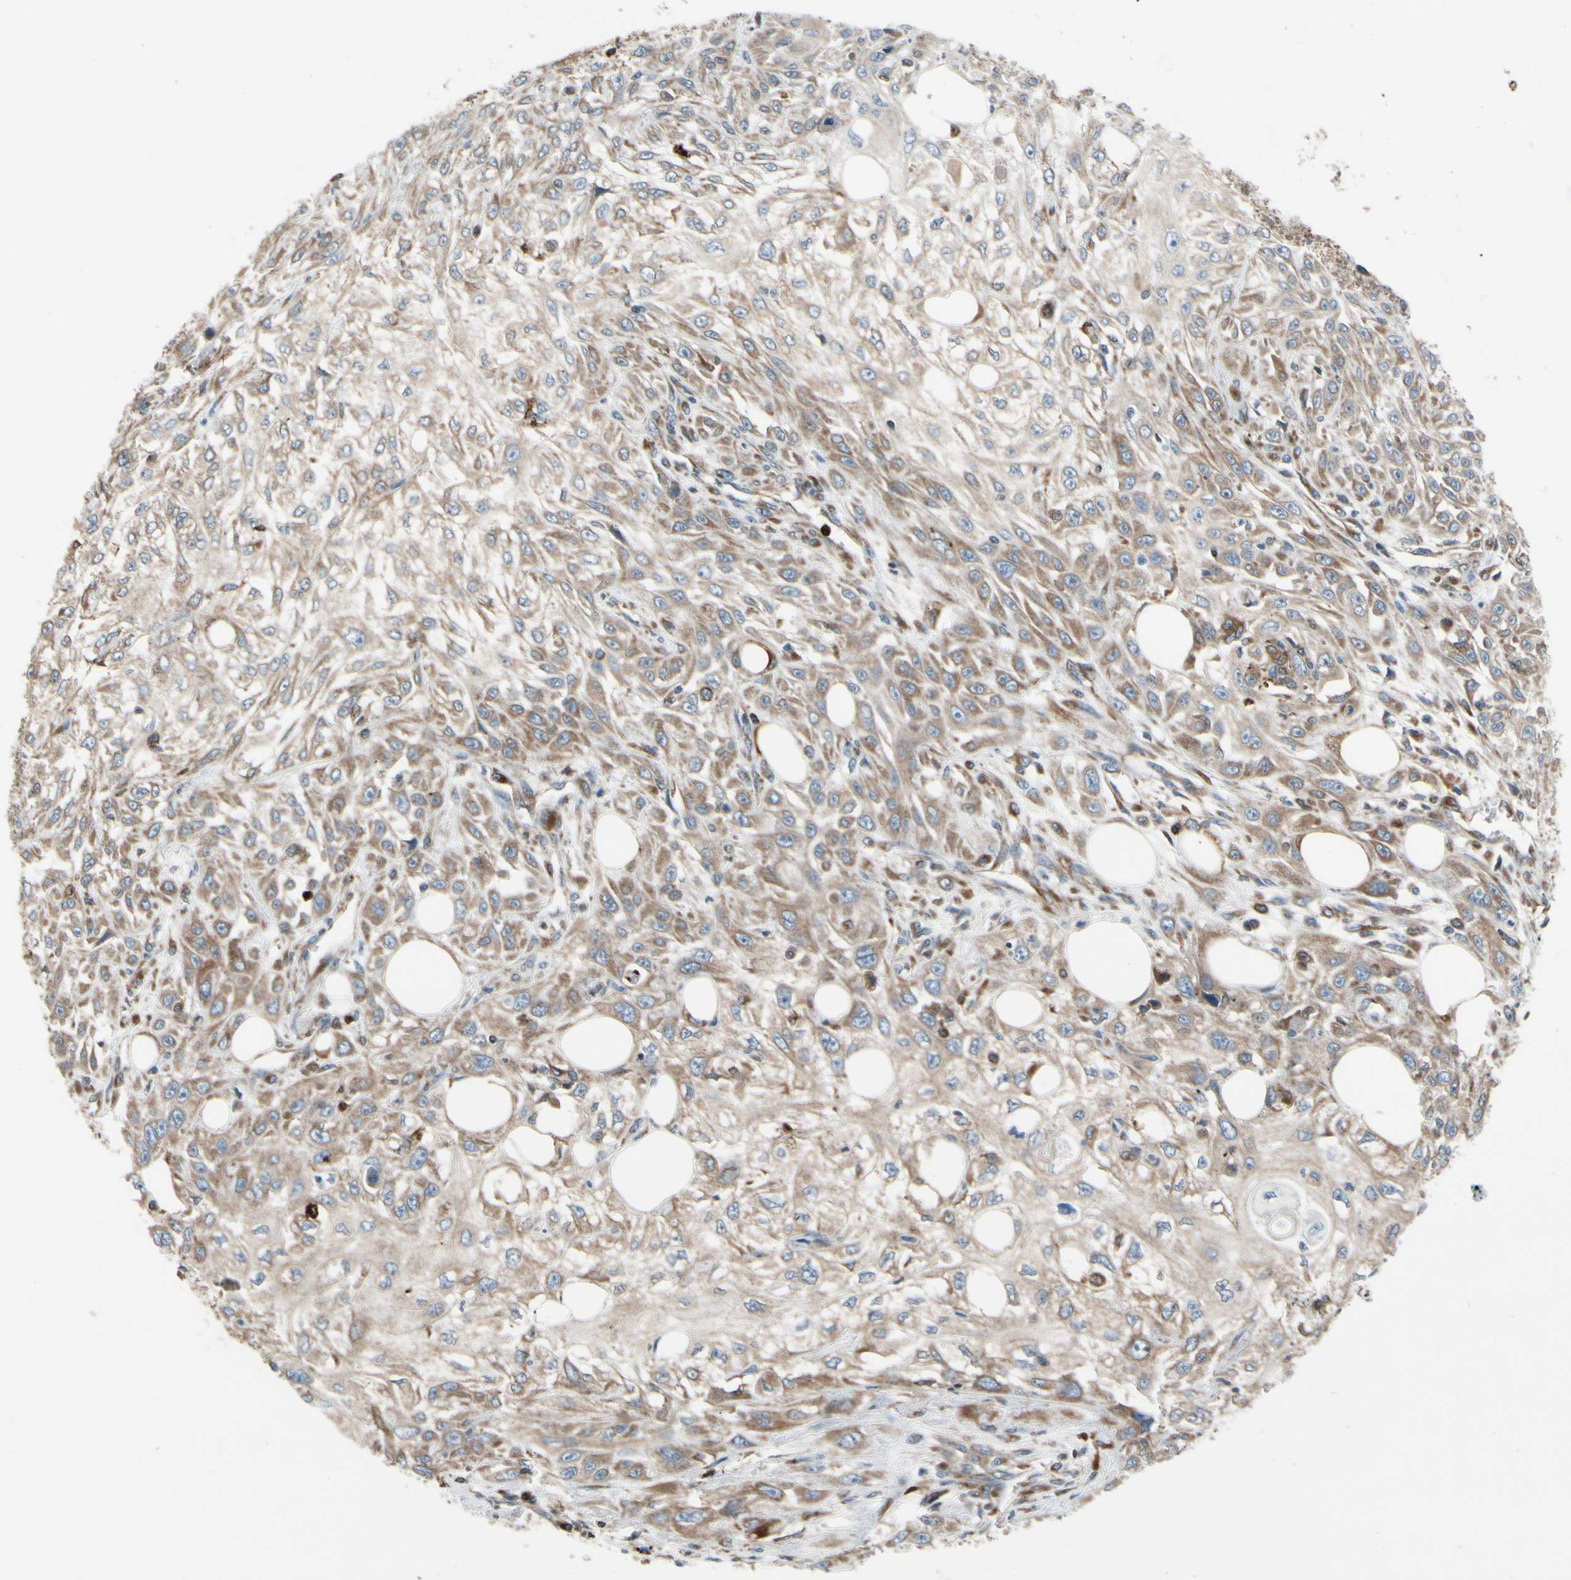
{"staining": {"intensity": "moderate", "quantity": ">75%", "location": "cytoplasmic/membranous"}, "tissue": "skin cancer", "cell_type": "Tumor cells", "image_type": "cancer", "snomed": [{"axis": "morphology", "description": "Squamous cell carcinoma, NOS"}, {"axis": "topography", "description": "Skin"}], "caption": "Immunohistochemical staining of human skin squamous cell carcinoma exhibits medium levels of moderate cytoplasmic/membranous staining in about >75% of tumor cells.", "gene": "CLCC1", "patient": {"sex": "male", "age": 75}}